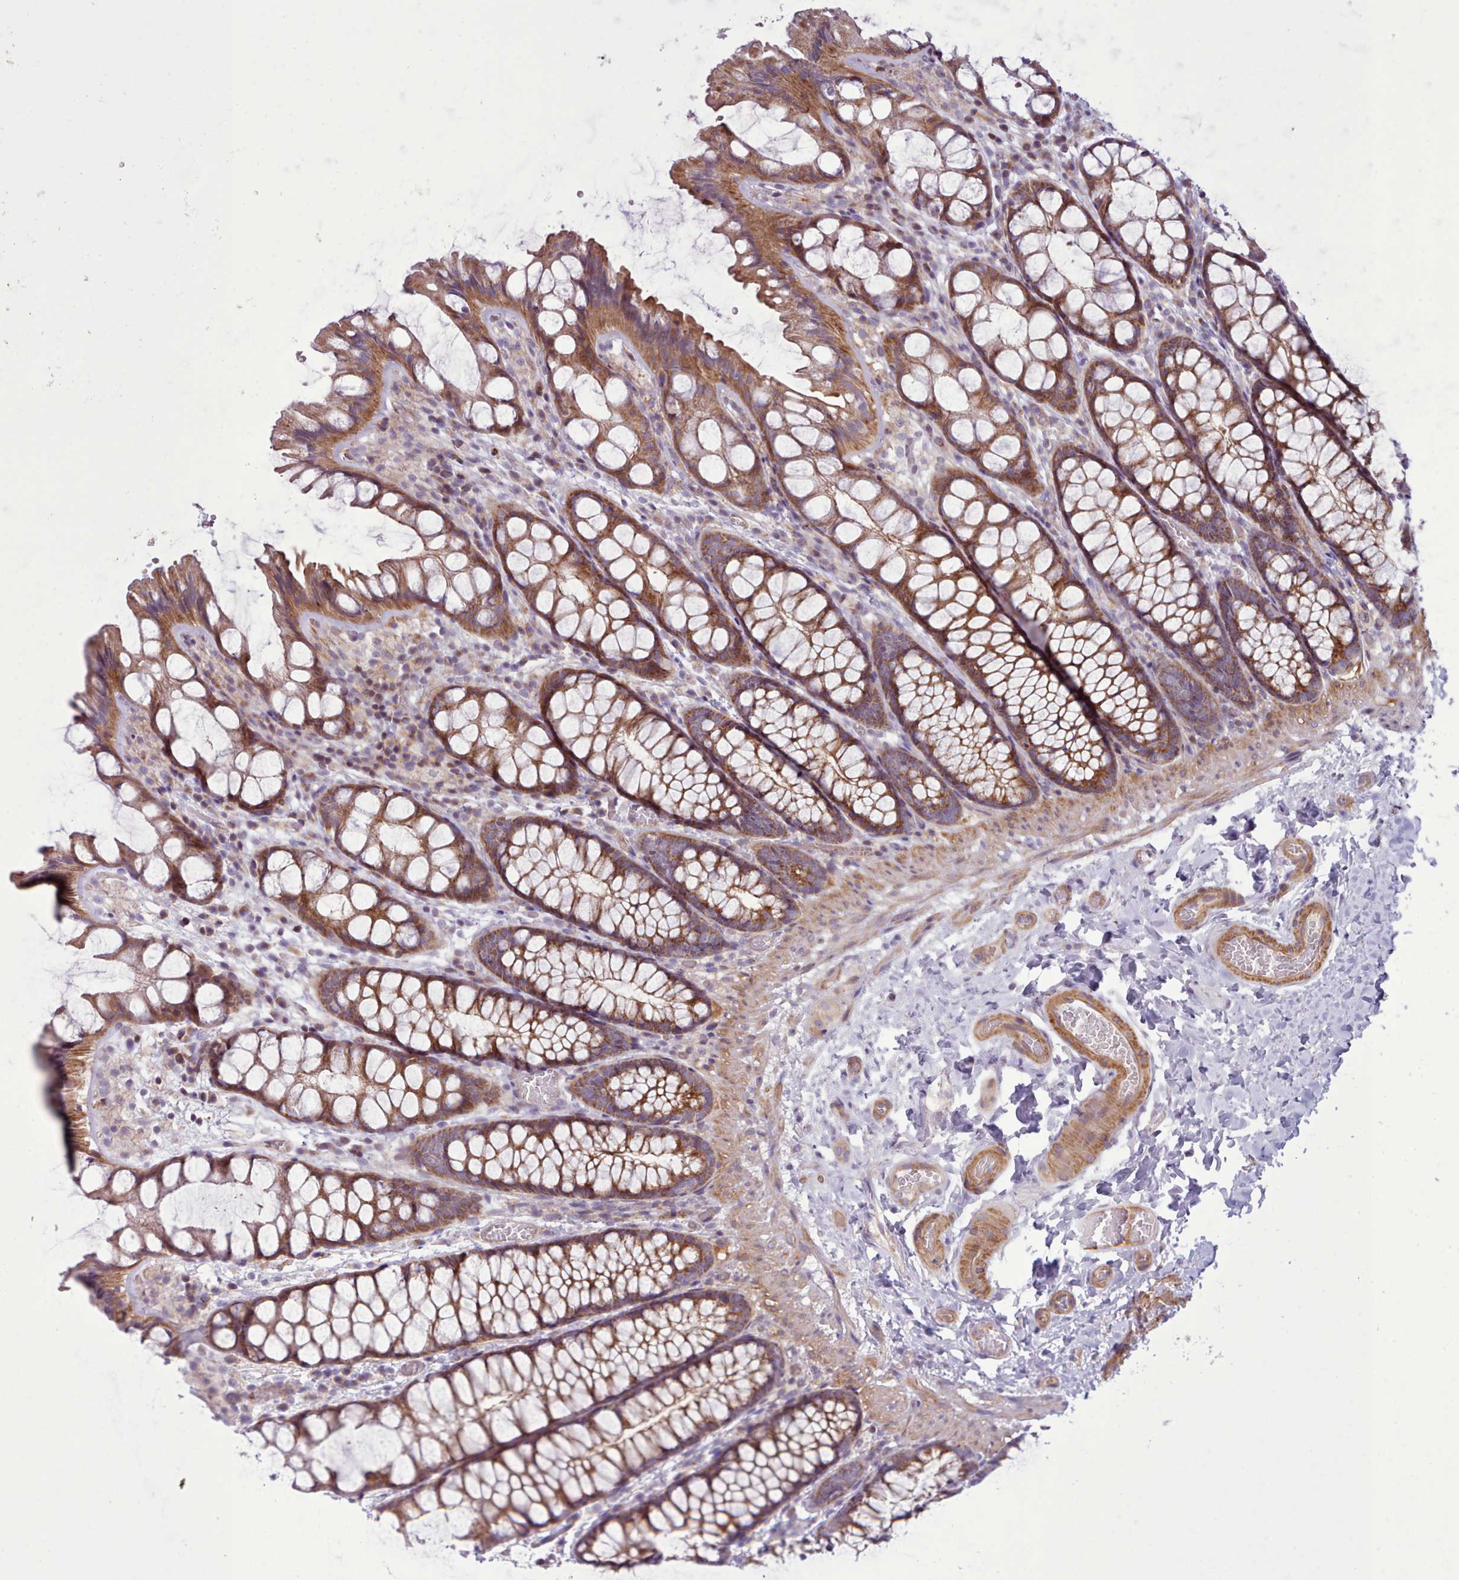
{"staining": {"intensity": "moderate", "quantity": ">75%", "location": "cytoplasmic/membranous"}, "tissue": "colon", "cell_type": "Endothelial cells", "image_type": "normal", "snomed": [{"axis": "morphology", "description": "Normal tissue, NOS"}, {"axis": "topography", "description": "Colon"}], "caption": "Approximately >75% of endothelial cells in unremarkable colon show moderate cytoplasmic/membranous protein expression as visualized by brown immunohistochemical staining.", "gene": "TENT4B", "patient": {"sex": "male", "age": 47}}